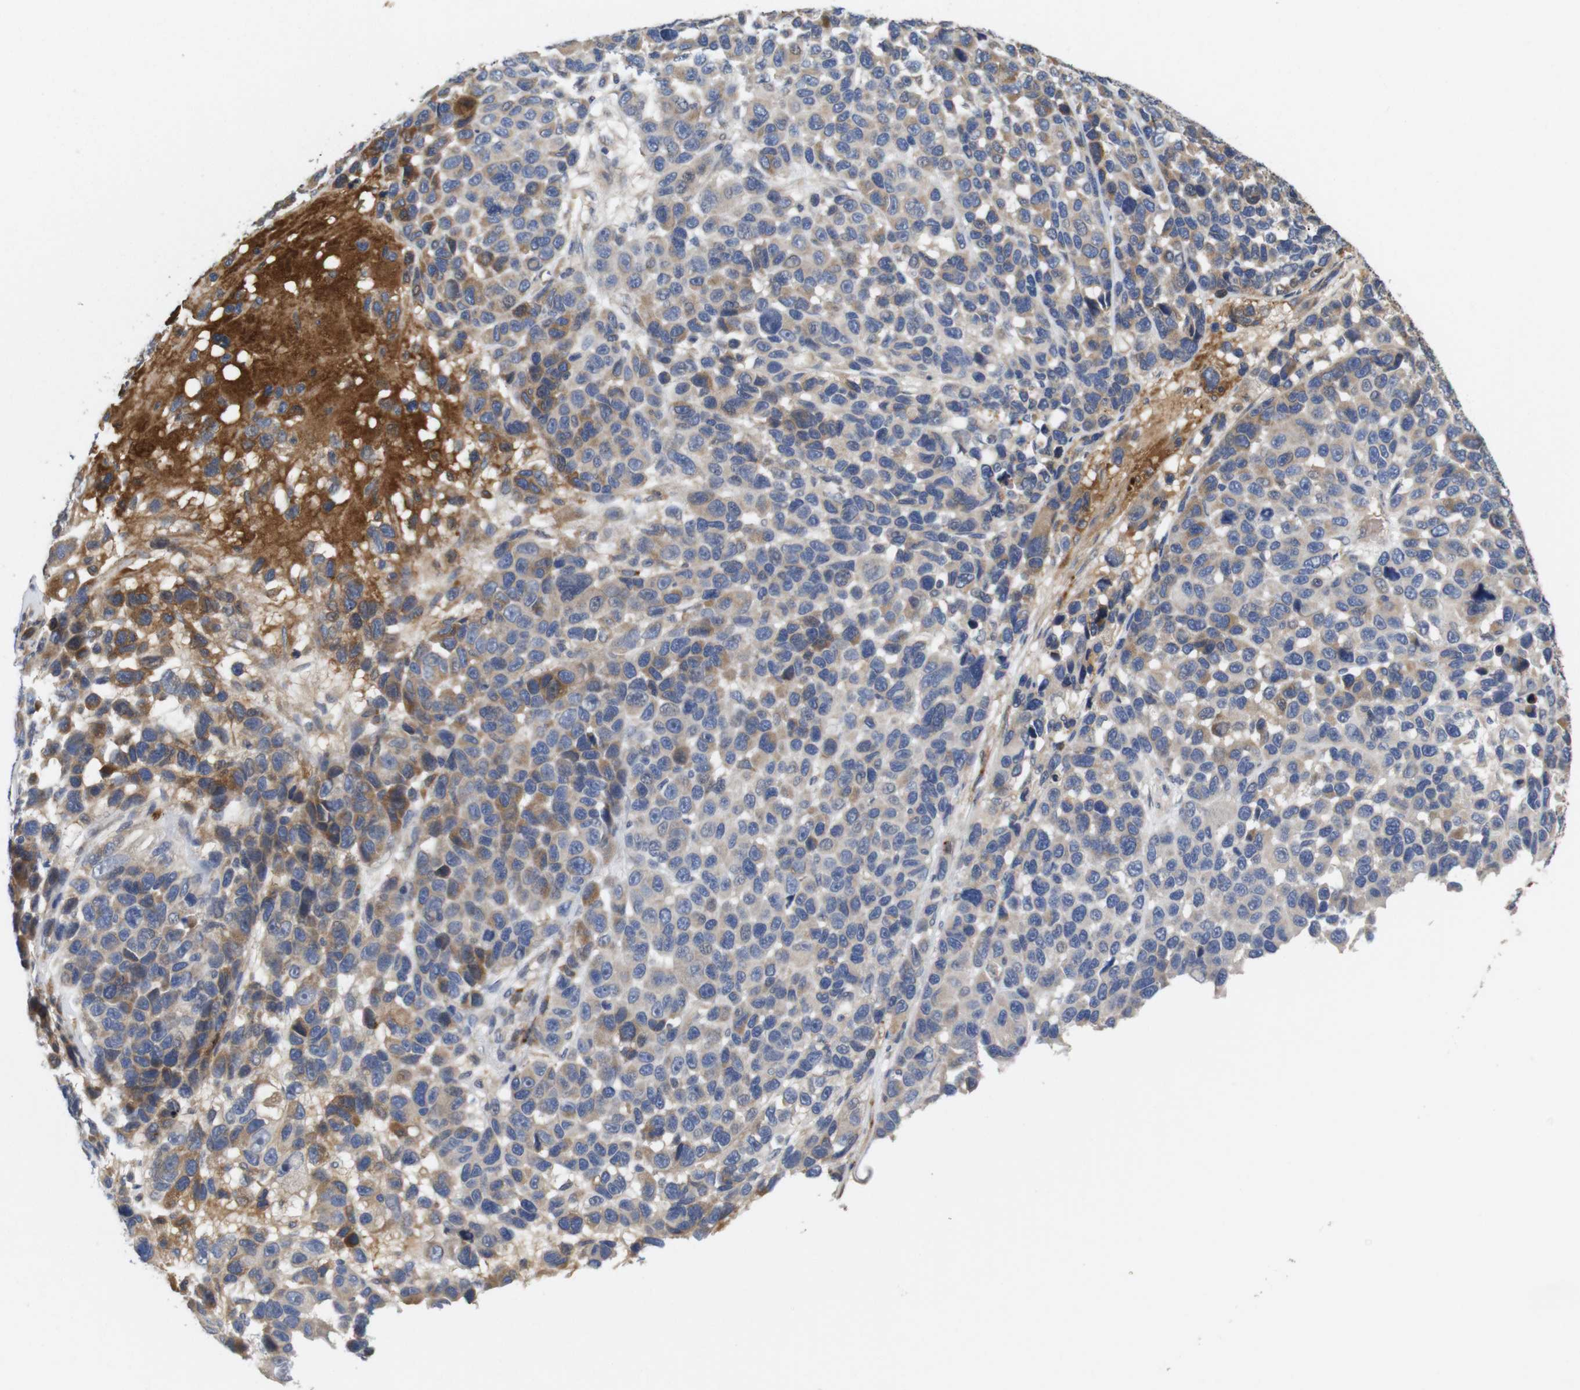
{"staining": {"intensity": "moderate", "quantity": "25%-75%", "location": "cytoplasmic/membranous"}, "tissue": "melanoma", "cell_type": "Tumor cells", "image_type": "cancer", "snomed": [{"axis": "morphology", "description": "Malignant melanoma, NOS"}, {"axis": "topography", "description": "Skin"}], "caption": "The micrograph exhibits a brown stain indicating the presence of a protein in the cytoplasmic/membranous of tumor cells in malignant melanoma. (Brightfield microscopy of DAB IHC at high magnification).", "gene": "SPRY3", "patient": {"sex": "male", "age": 53}}